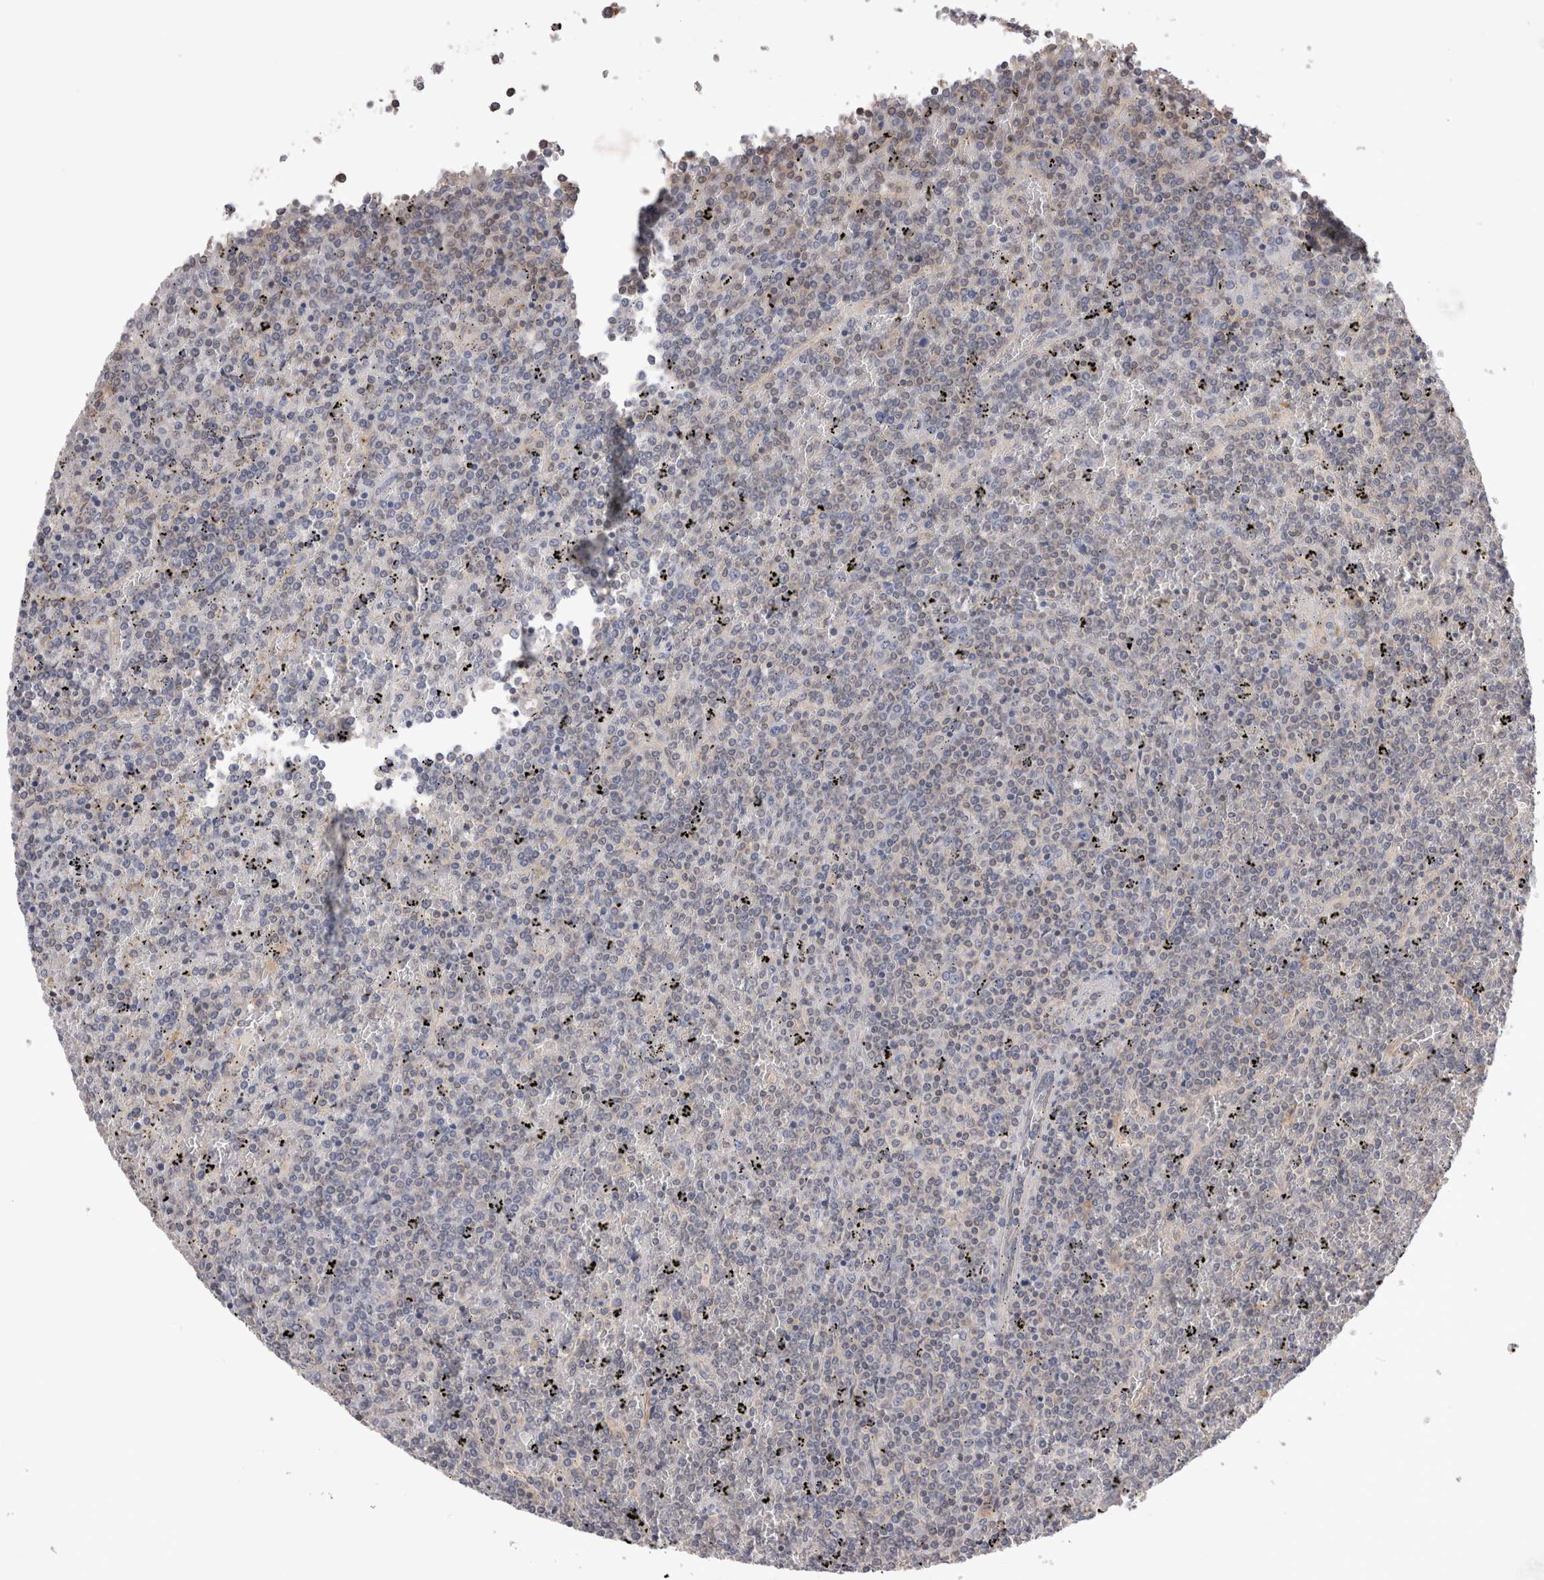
{"staining": {"intensity": "negative", "quantity": "none", "location": "none"}, "tissue": "lymphoma", "cell_type": "Tumor cells", "image_type": "cancer", "snomed": [{"axis": "morphology", "description": "Malignant lymphoma, non-Hodgkin's type, Low grade"}, {"axis": "topography", "description": "Spleen"}], "caption": "A photomicrograph of human lymphoma is negative for staining in tumor cells.", "gene": "OTOR", "patient": {"sex": "female", "age": 19}}